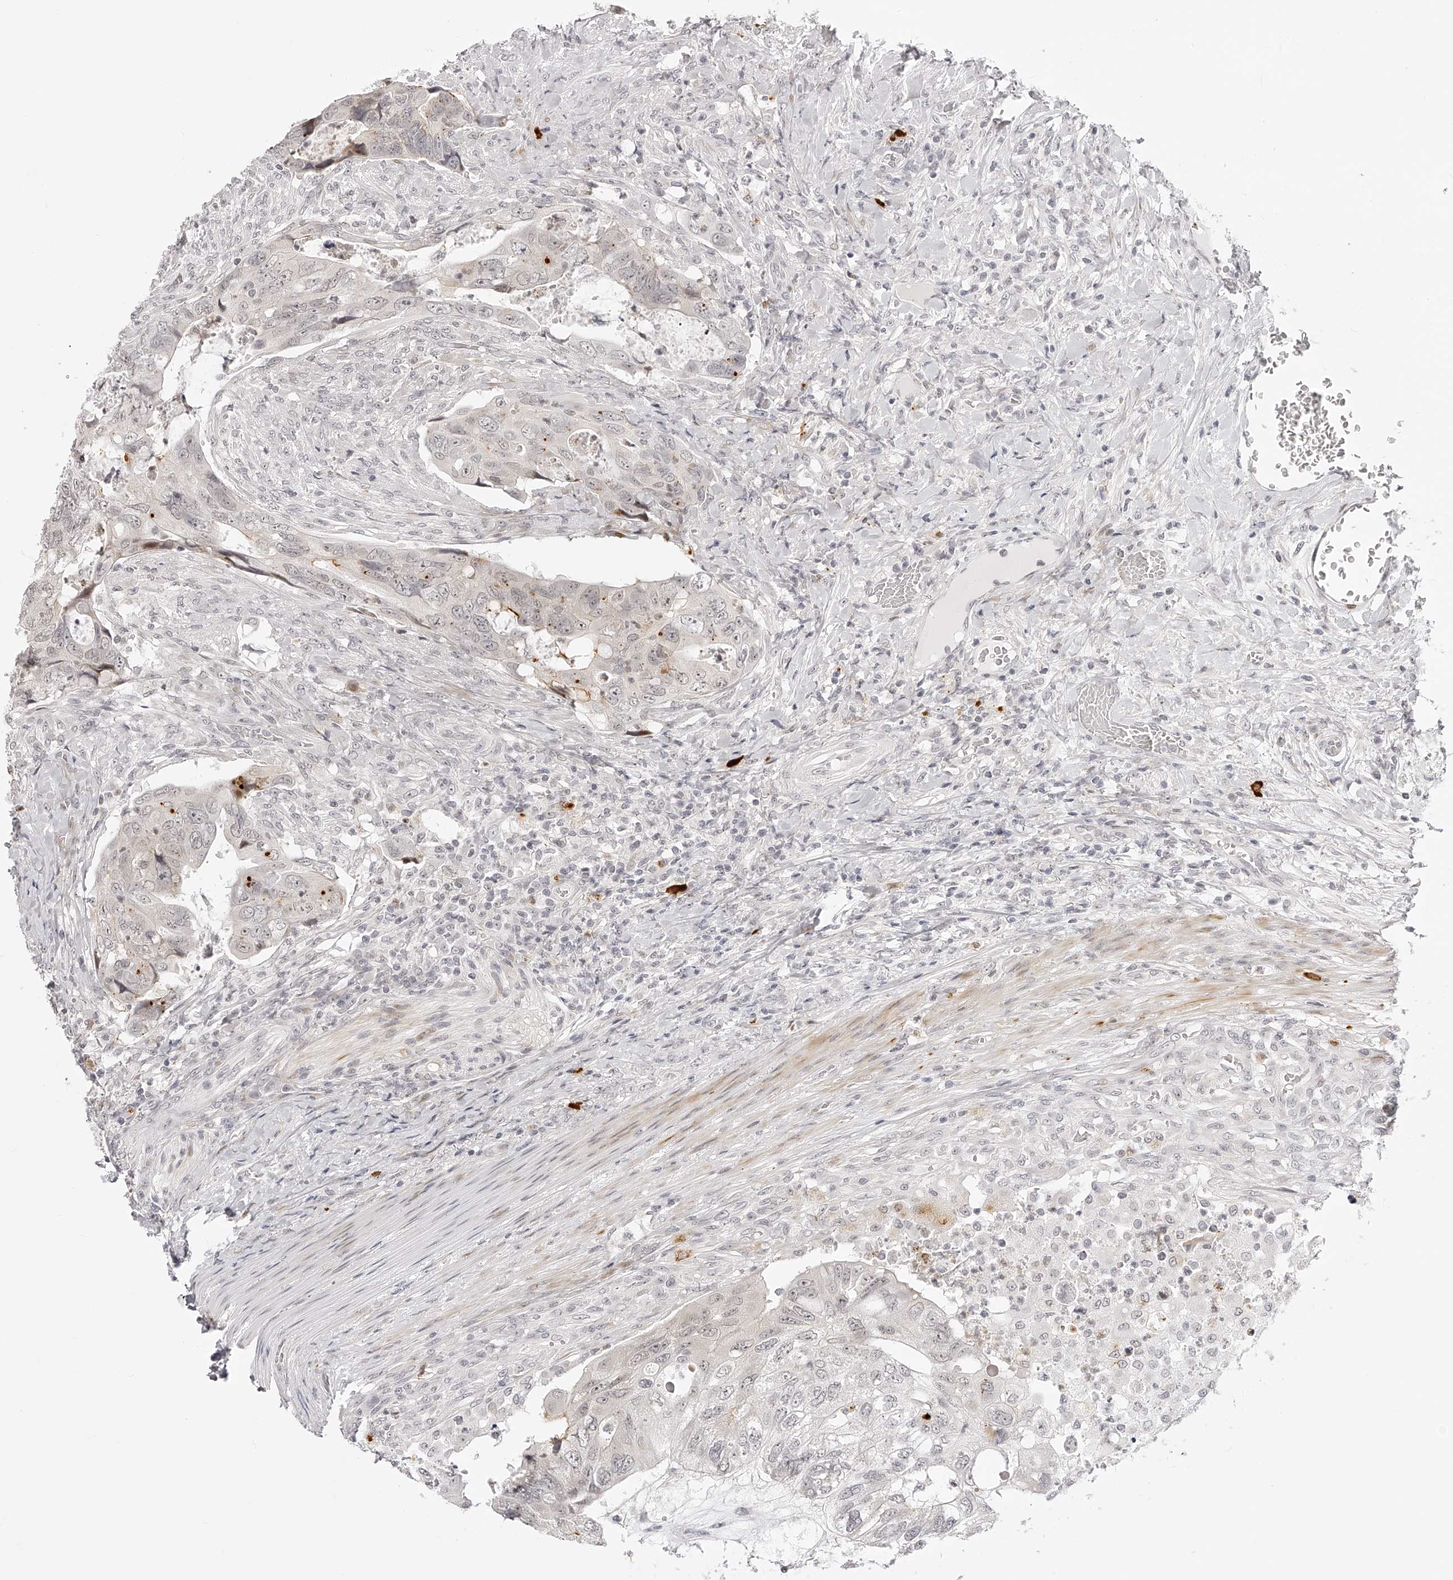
{"staining": {"intensity": "weak", "quantity": ">75%", "location": "nuclear"}, "tissue": "colorectal cancer", "cell_type": "Tumor cells", "image_type": "cancer", "snomed": [{"axis": "morphology", "description": "Adenocarcinoma, NOS"}, {"axis": "topography", "description": "Rectum"}], "caption": "Protein expression analysis of human colorectal cancer reveals weak nuclear staining in about >75% of tumor cells. Ihc stains the protein of interest in brown and the nuclei are stained blue.", "gene": "PLEKHG1", "patient": {"sex": "male", "age": 63}}